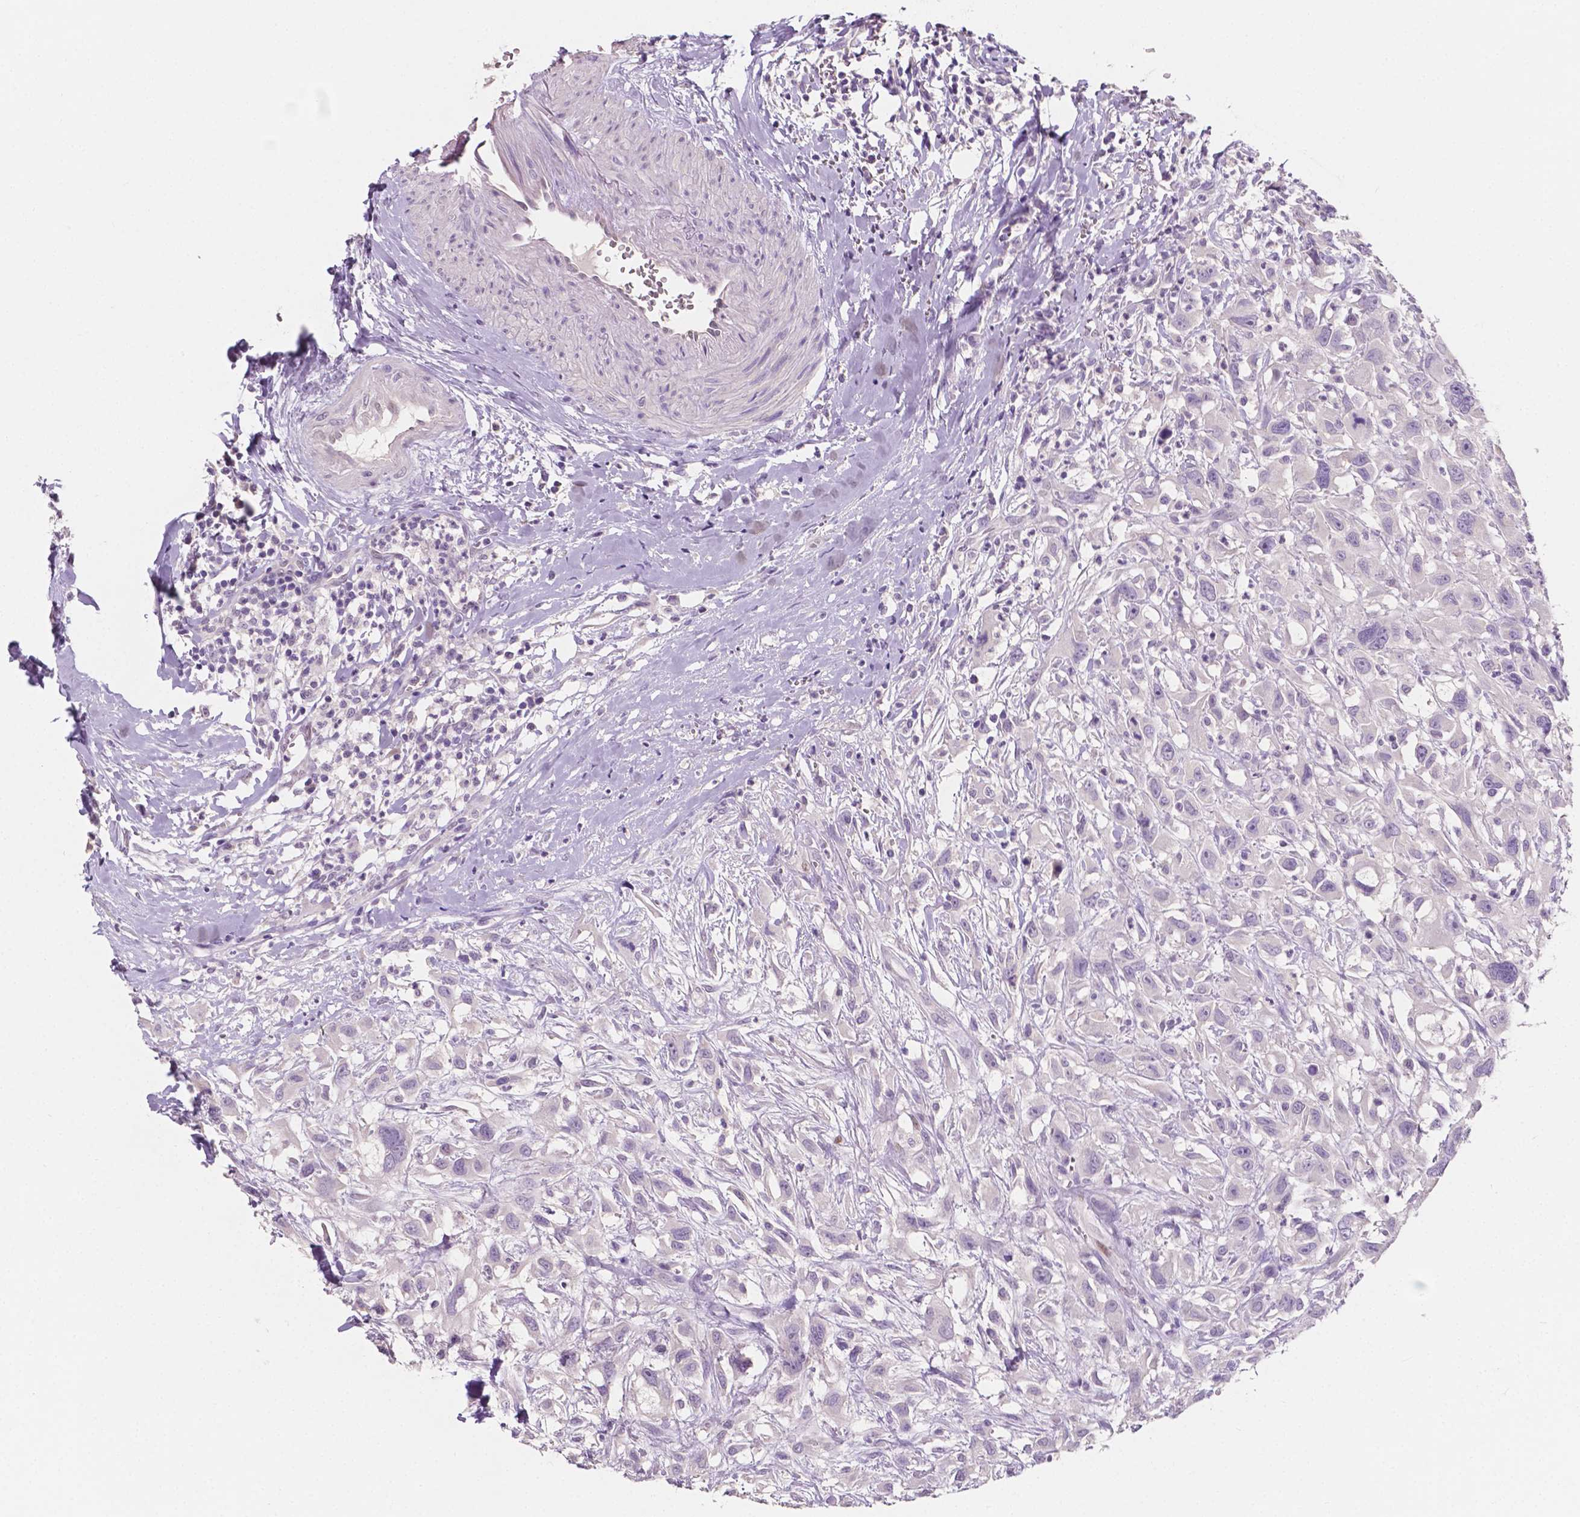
{"staining": {"intensity": "negative", "quantity": "none", "location": "none"}, "tissue": "head and neck cancer", "cell_type": "Tumor cells", "image_type": "cancer", "snomed": [{"axis": "morphology", "description": "Squamous cell carcinoma, NOS"}, {"axis": "morphology", "description": "Squamous cell carcinoma, metastatic, NOS"}, {"axis": "topography", "description": "Oral tissue"}, {"axis": "topography", "description": "Head-Neck"}], "caption": "This is an immunohistochemistry photomicrograph of human squamous cell carcinoma (head and neck). There is no positivity in tumor cells.", "gene": "TAL1", "patient": {"sex": "female", "age": 85}}